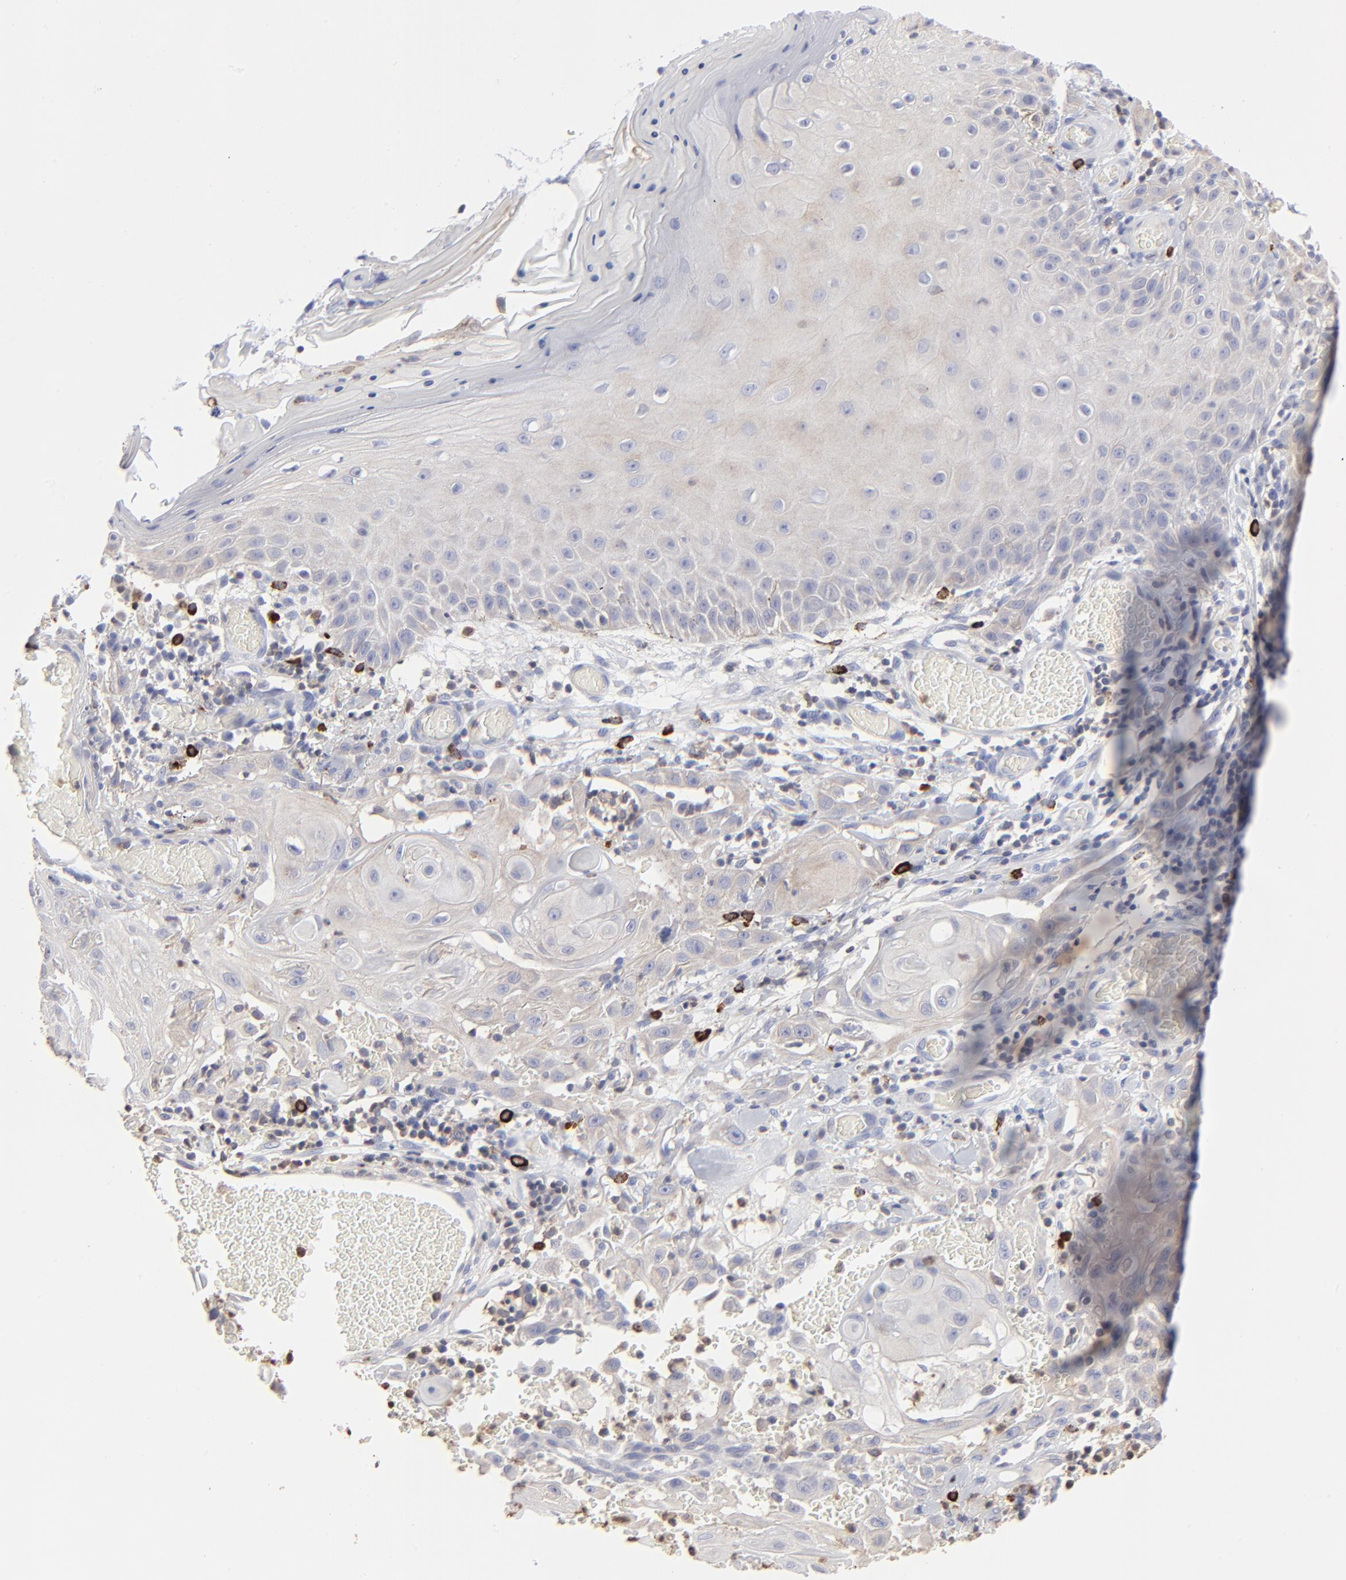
{"staining": {"intensity": "negative", "quantity": "none", "location": "none"}, "tissue": "skin cancer", "cell_type": "Tumor cells", "image_type": "cancer", "snomed": [{"axis": "morphology", "description": "Squamous cell carcinoma, NOS"}, {"axis": "topography", "description": "Skin"}], "caption": "The image displays no staining of tumor cells in skin cancer.", "gene": "TBXT", "patient": {"sex": "male", "age": 24}}